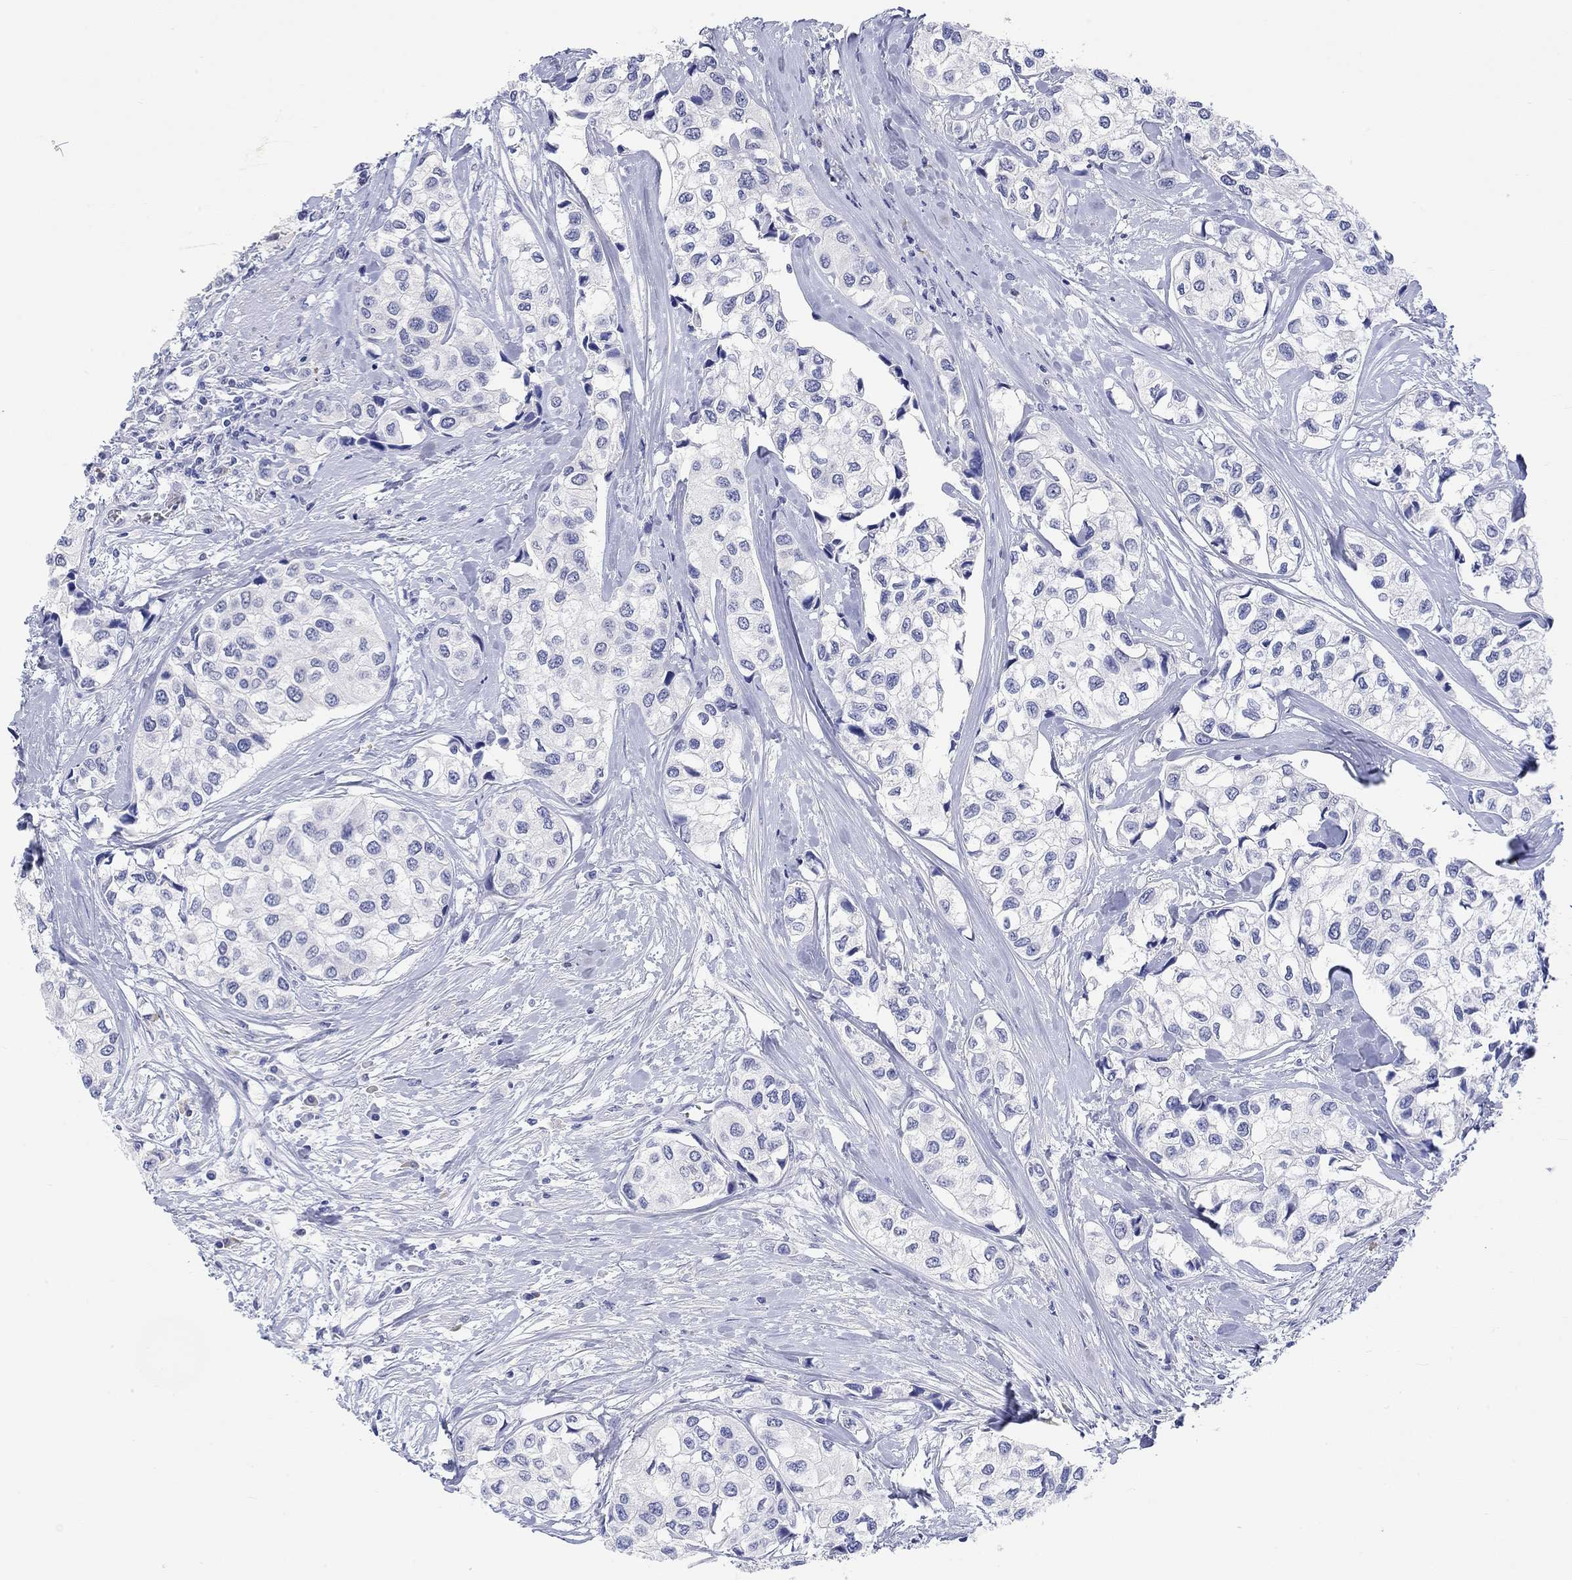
{"staining": {"intensity": "negative", "quantity": "none", "location": "none"}, "tissue": "urothelial cancer", "cell_type": "Tumor cells", "image_type": "cancer", "snomed": [{"axis": "morphology", "description": "Urothelial carcinoma, High grade"}, {"axis": "topography", "description": "Urinary bladder"}], "caption": "A micrograph of human urothelial cancer is negative for staining in tumor cells. Nuclei are stained in blue.", "gene": "MSI1", "patient": {"sex": "male", "age": 73}}